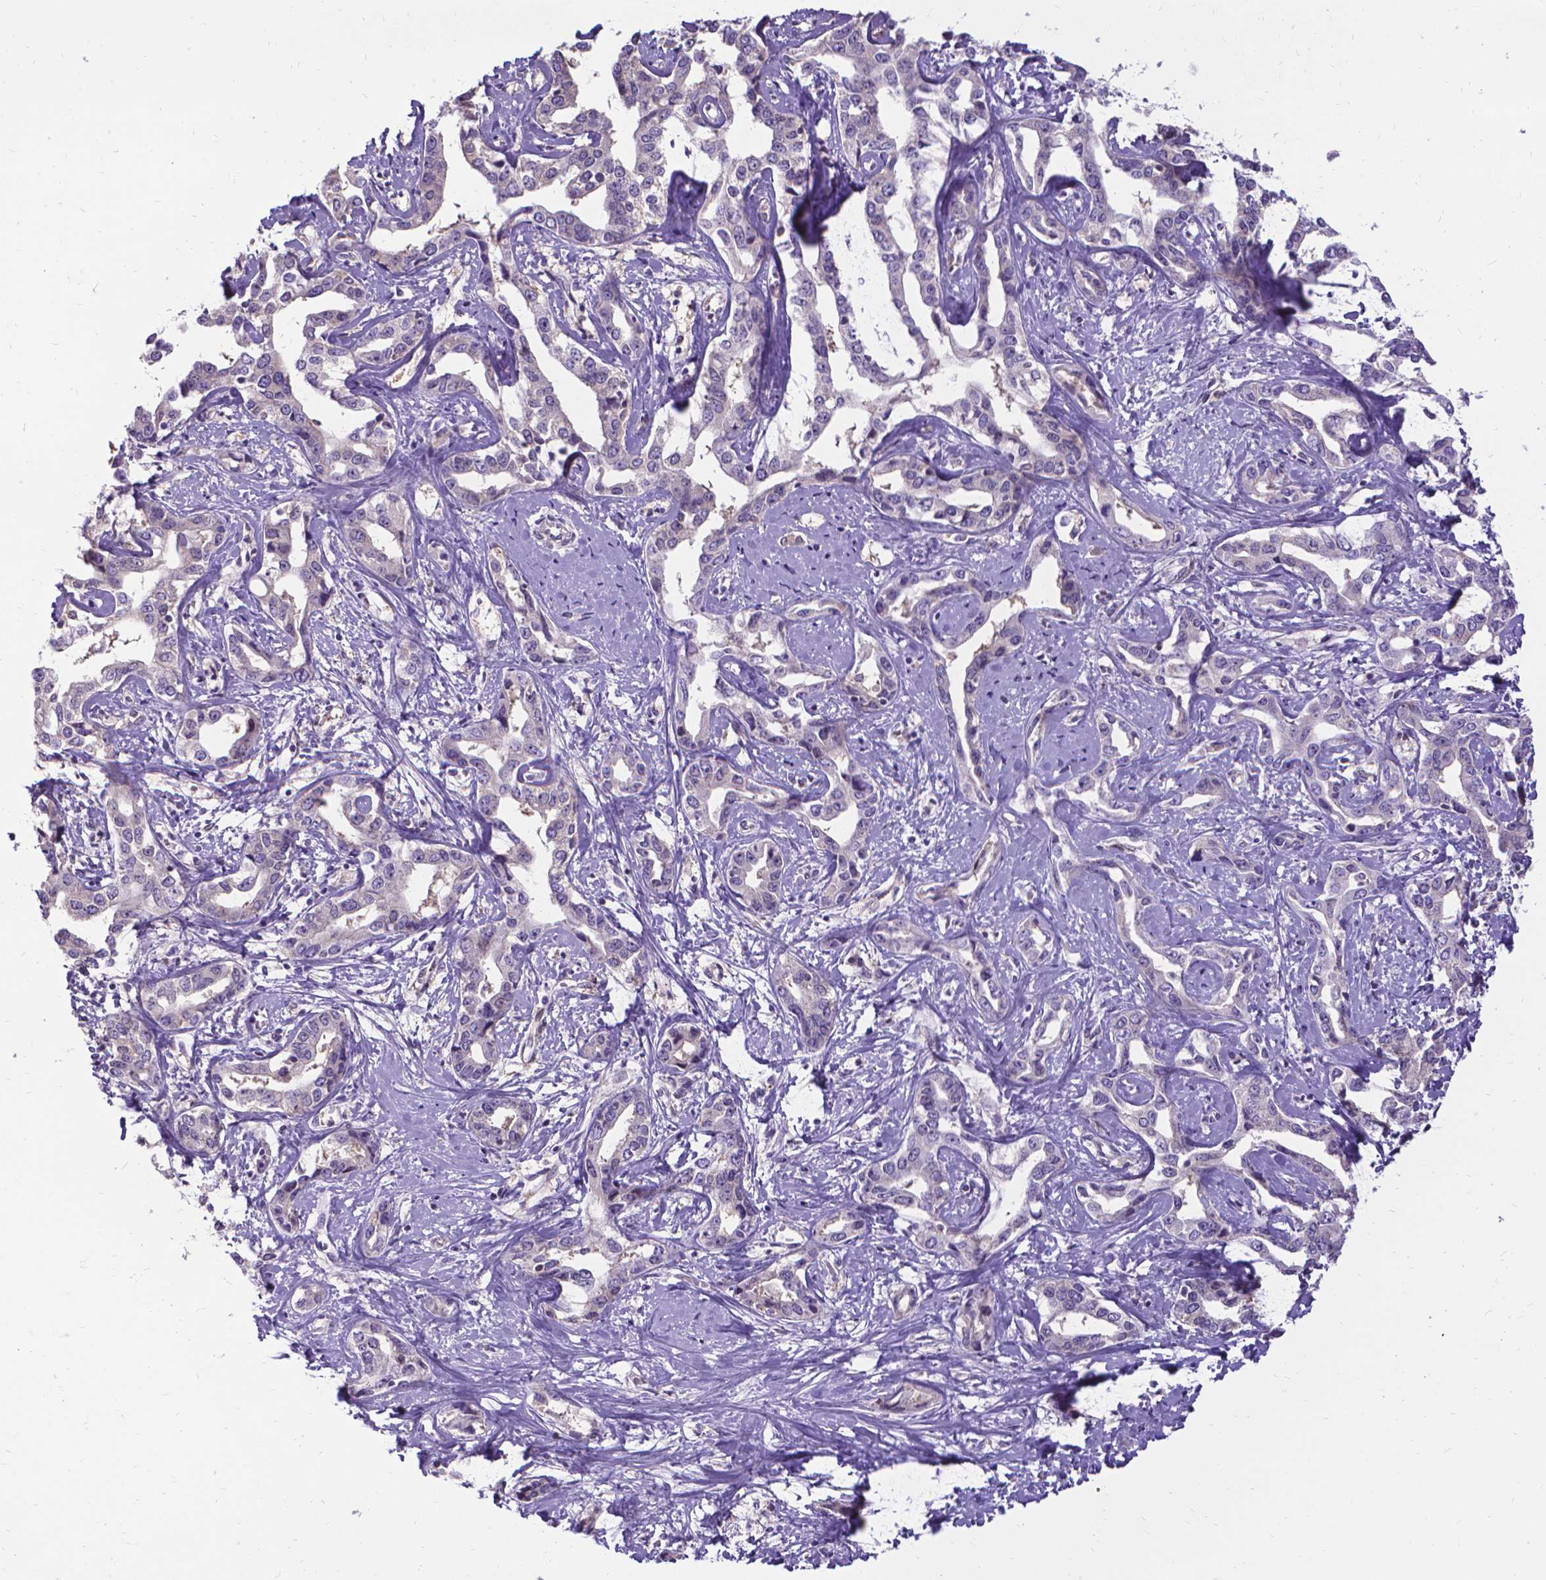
{"staining": {"intensity": "negative", "quantity": "none", "location": "none"}, "tissue": "liver cancer", "cell_type": "Tumor cells", "image_type": "cancer", "snomed": [{"axis": "morphology", "description": "Cholangiocarcinoma"}, {"axis": "topography", "description": "Liver"}], "caption": "Liver cancer (cholangiocarcinoma) stained for a protein using IHC exhibits no positivity tumor cells.", "gene": "CFAP299", "patient": {"sex": "male", "age": 59}}